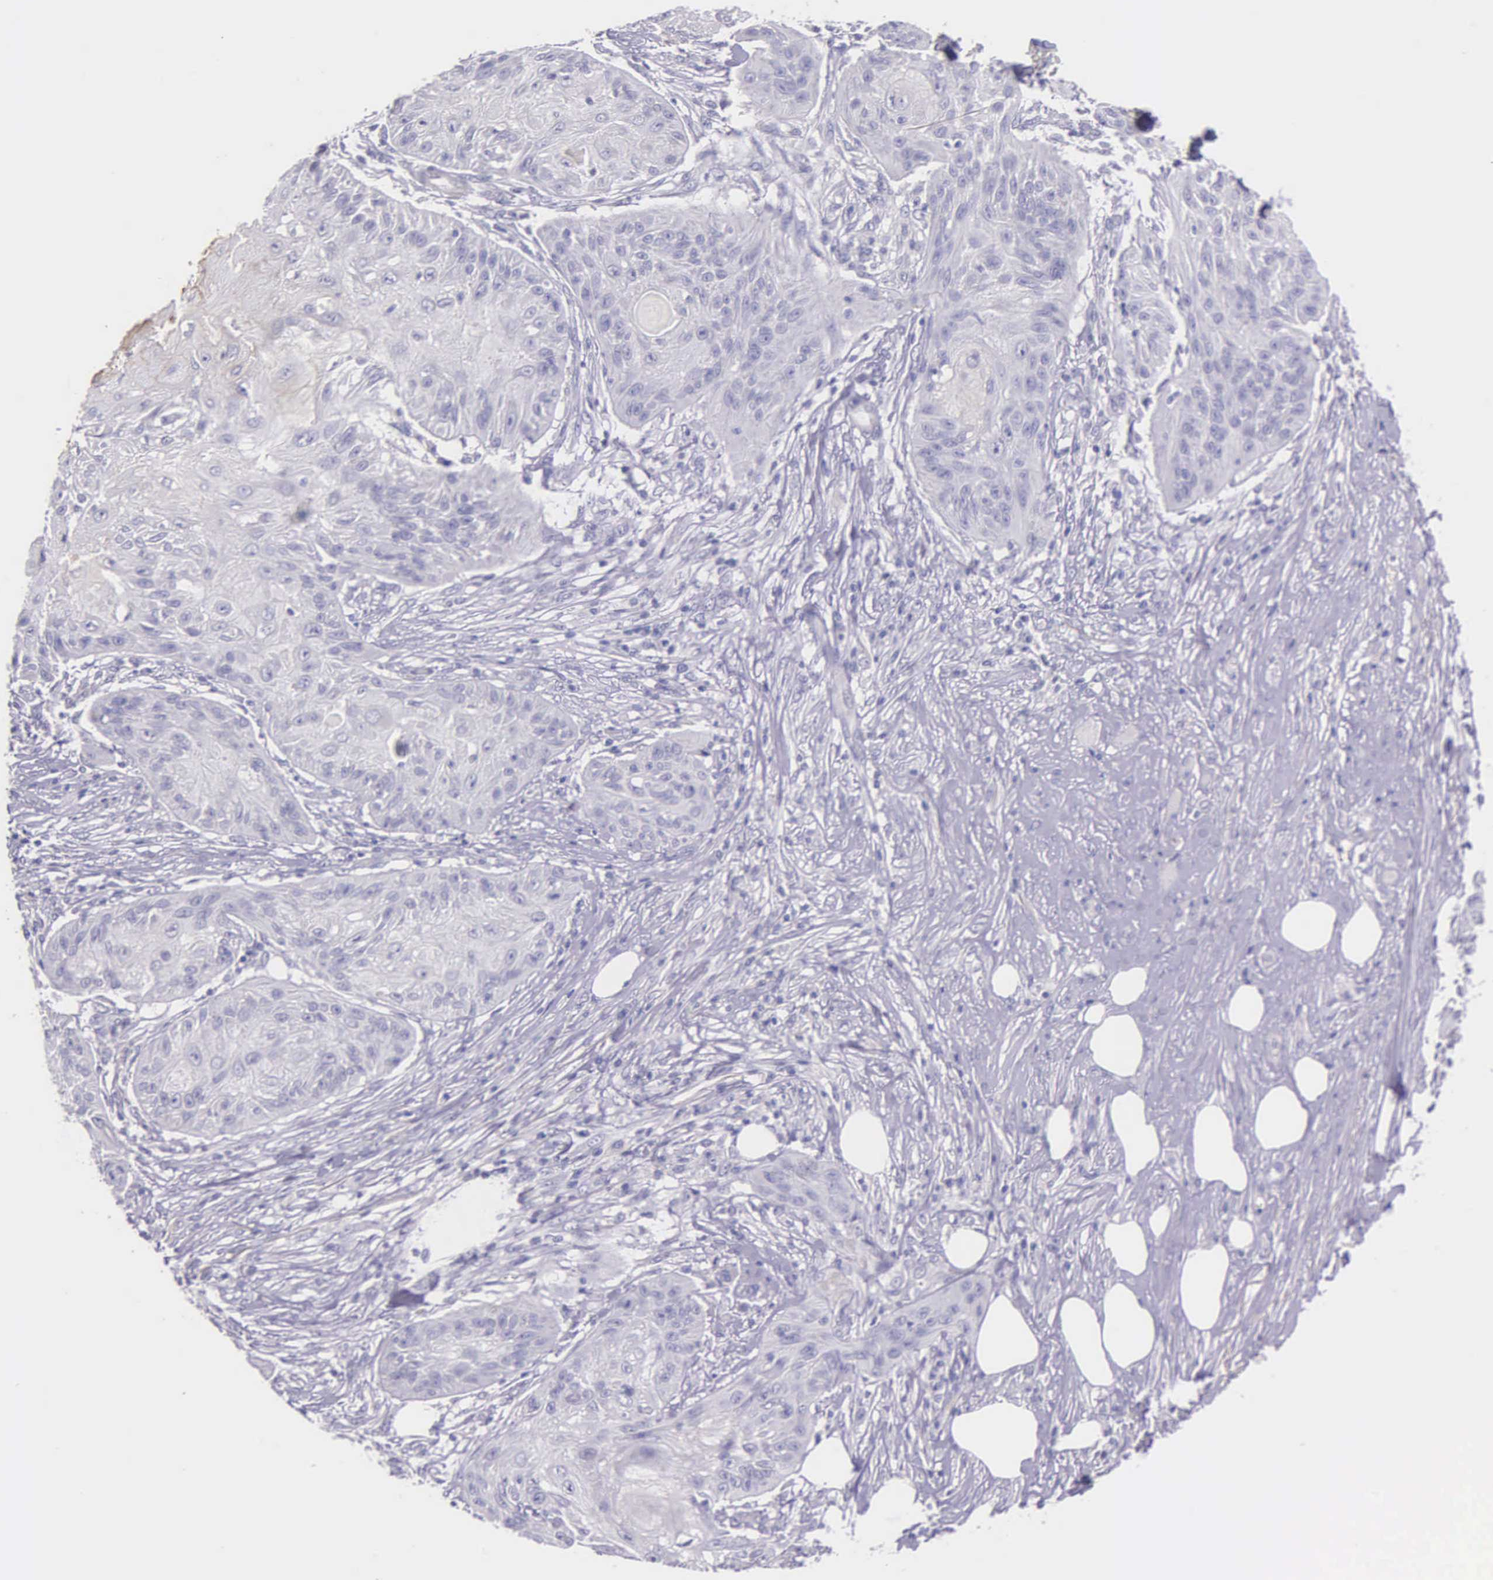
{"staining": {"intensity": "negative", "quantity": "none", "location": "none"}, "tissue": "skin cancer", "cell_type": "Tumor cells", "image_type": "cancer", "snomed": [{"axis": "morphology", "description": "Squamous cell carcinoma, NOS"}, {"axis": "topography", "description": "Skin"}], "caption": "Histopathology image shows no significant protein staining in tumor cells of skin cancer.", "gene": "THSD7A", "patient": {"sex": "female", "age": 88}}